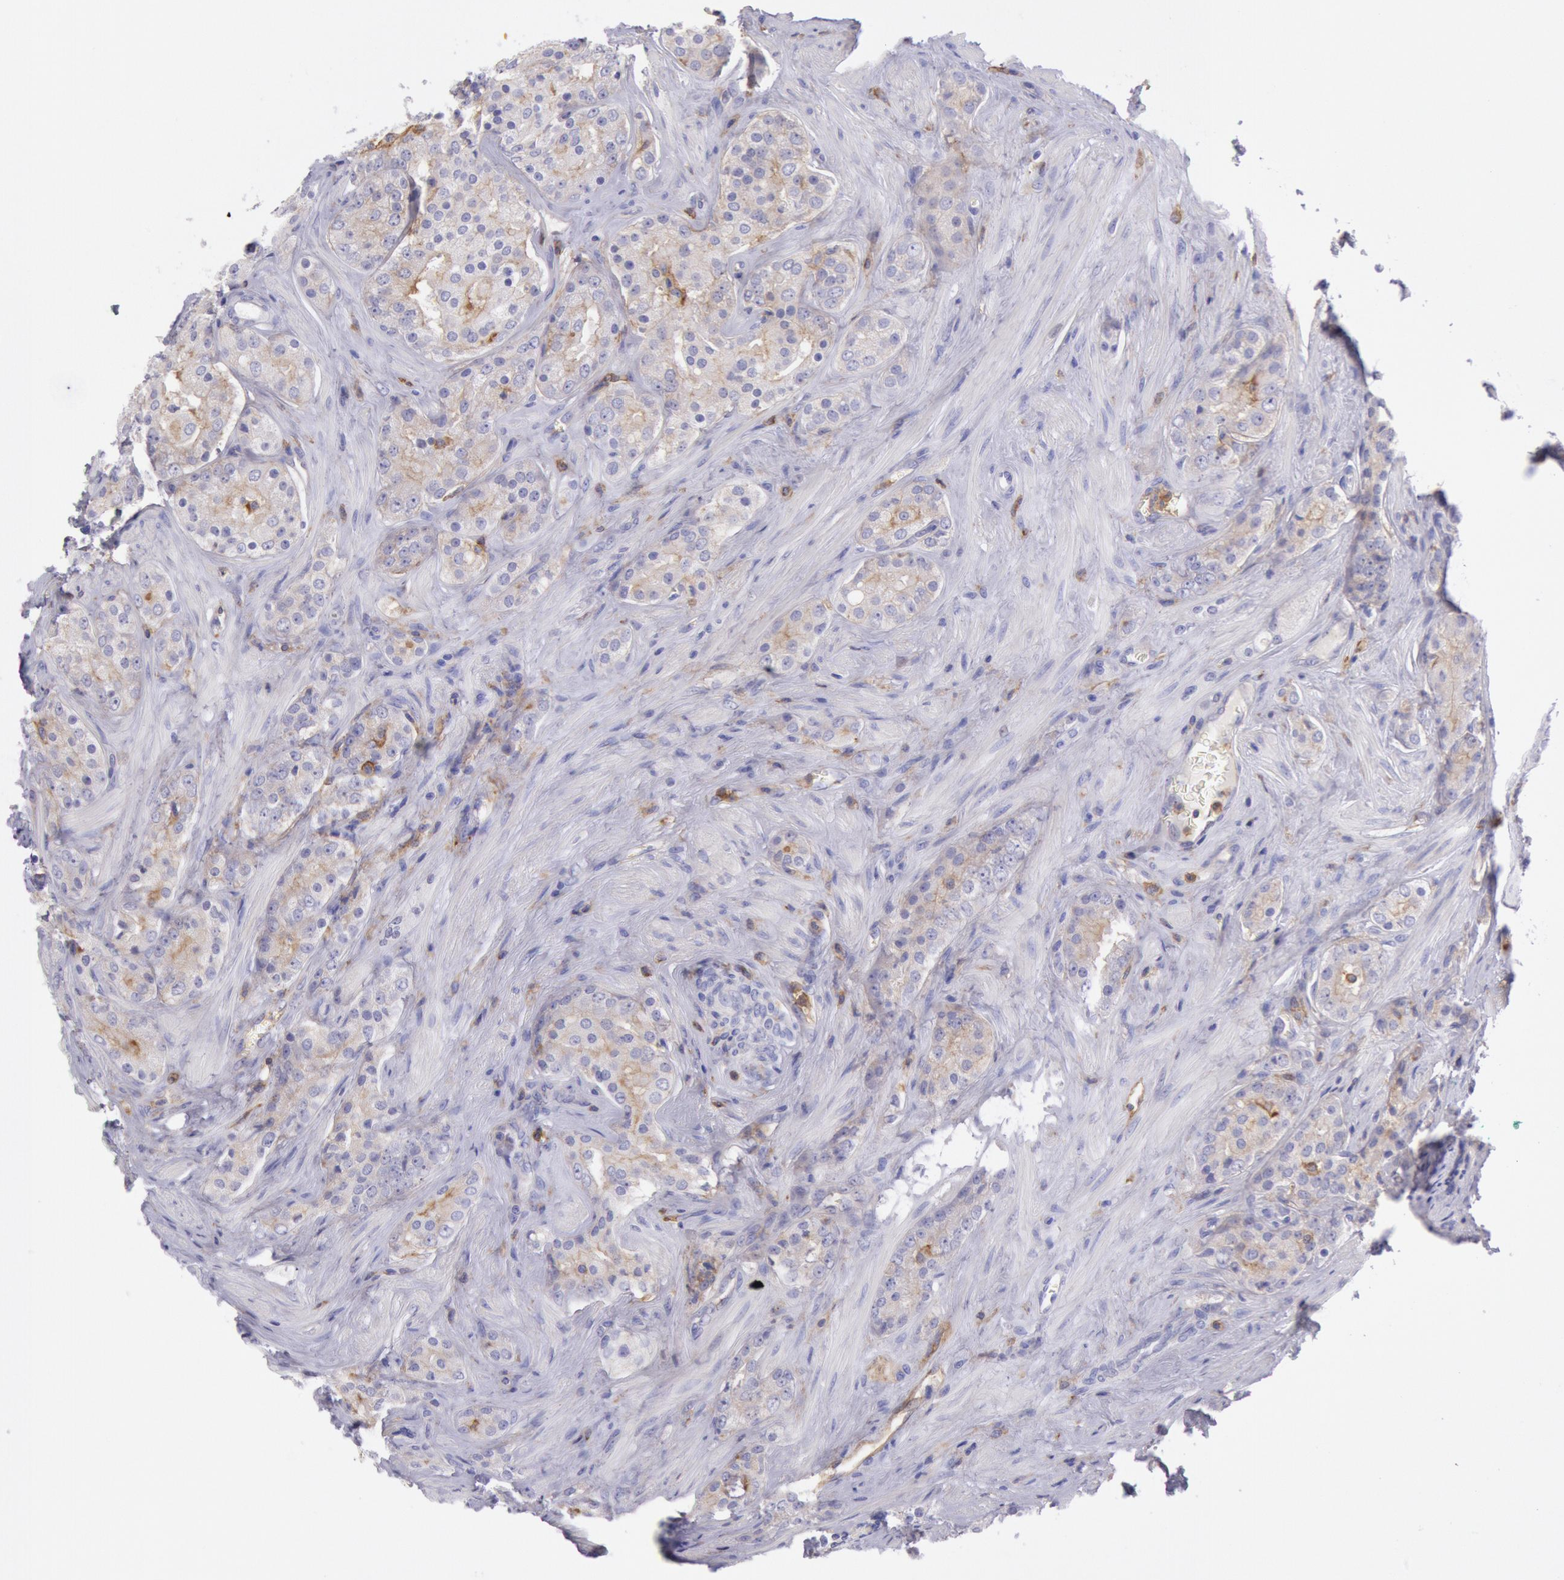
{"staining": {"intensity": "weak", "quantity": "<25%", "location": "cytoplasmic/membranous"}, "tissue": "prostate cancer", "cell_type": "Tumor cells", "image_type": "cancer", "snomed": [{"axis": "morphology", "description": "Adenocarcinoma, Medium grade"}, {"axis": "topography", "description": "Prostate"}], "caption": "Prostate adenocarcinoma (medium-grade) stained for a protein using IHC demonstrates no positivity tumor cells.", "gene": "LYN", "patient": {"sex": "male", "age": 60}}